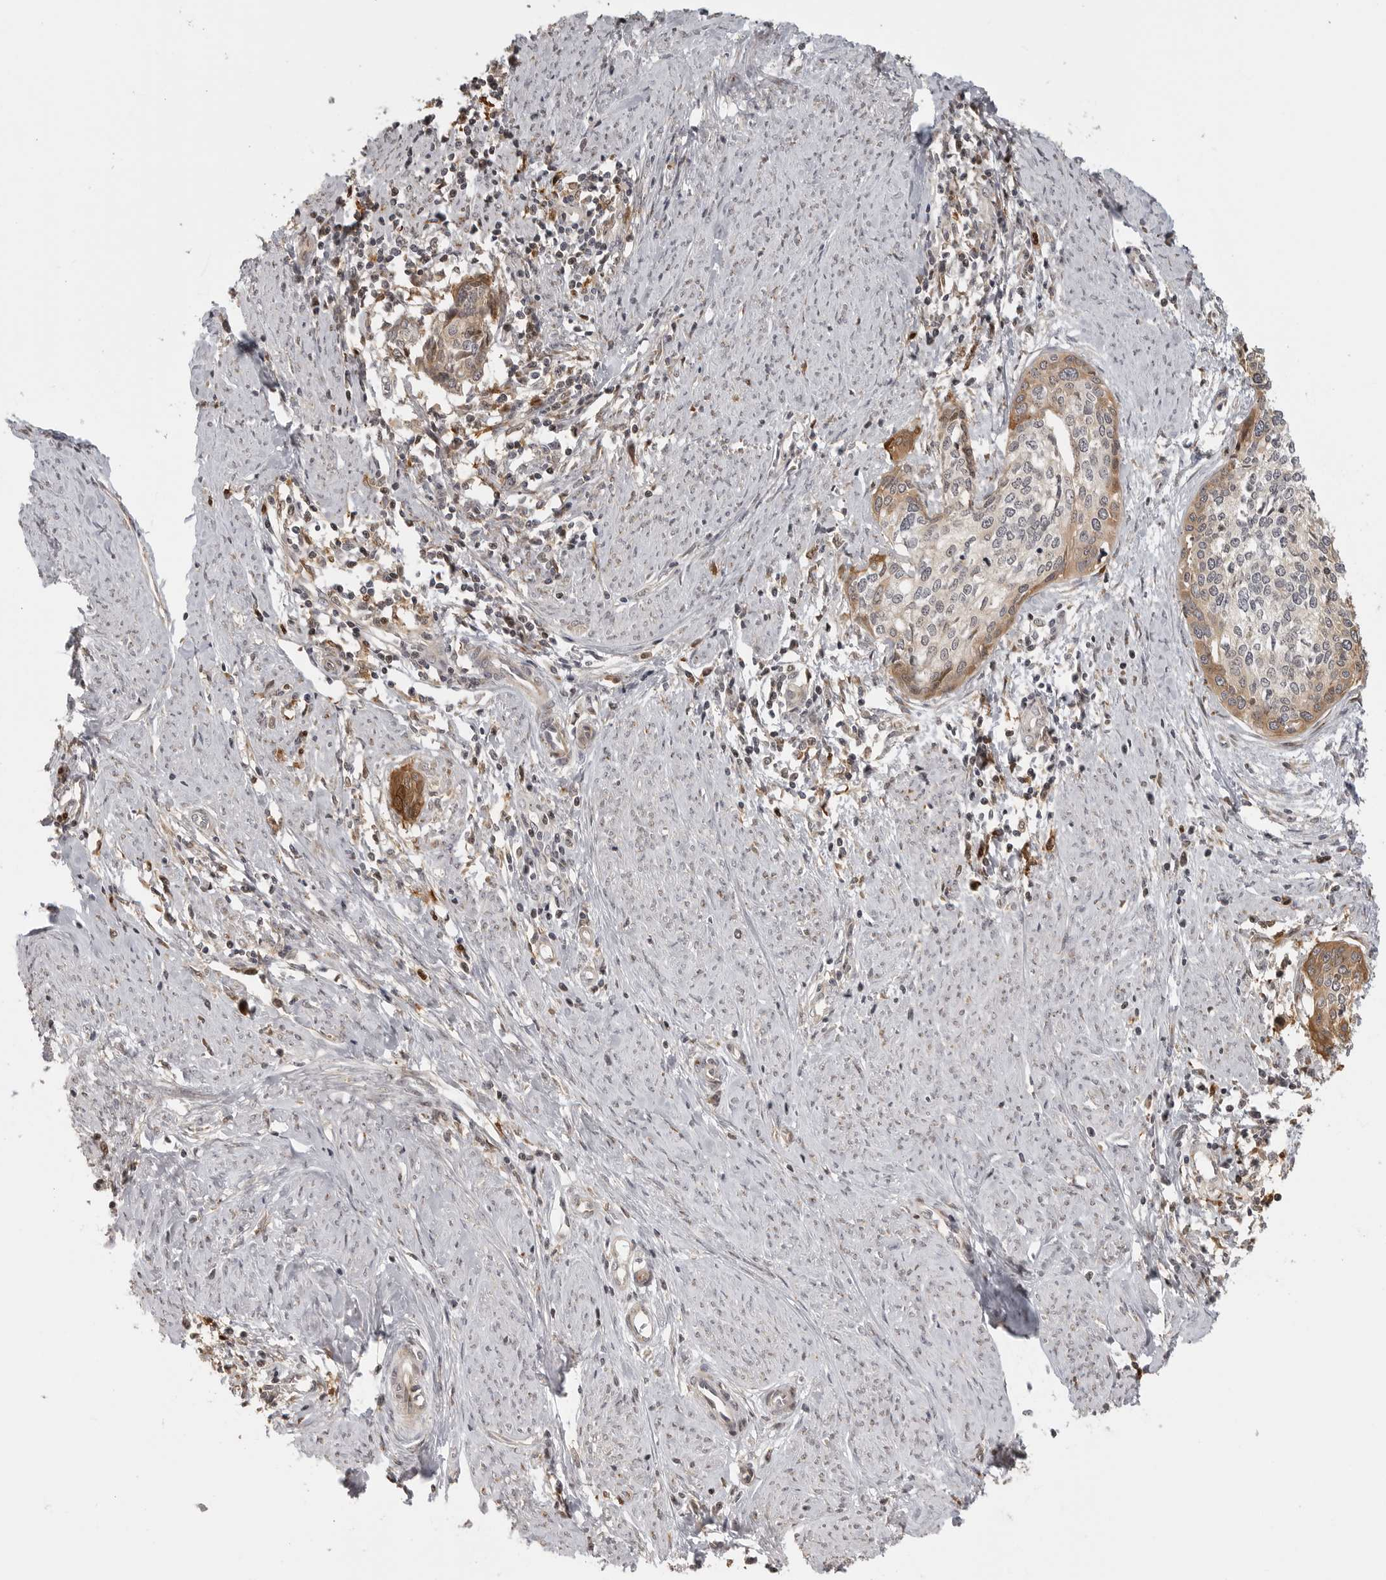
{"staining": {"intensity": "moderate", "quantity": "<25%", "location": "cytoplasmic/membranous"}, "tissue": "cervical cancer", "cell_type": "Tumor cells", "image_type": "cancer", "snomed": [{"axis": "morphology", "description": "Squamous cell carcinoma, NOS"}, {"axis": "topography", "description": "Cervix"}], "caption": "Protein staining displays moderate cytoplasmic/membranous expression in about <25% of tumor cells in squamous cell carcinoma (cervical).", "gene": "IDO1", "patient": {"sex": "female", "age": 37}}